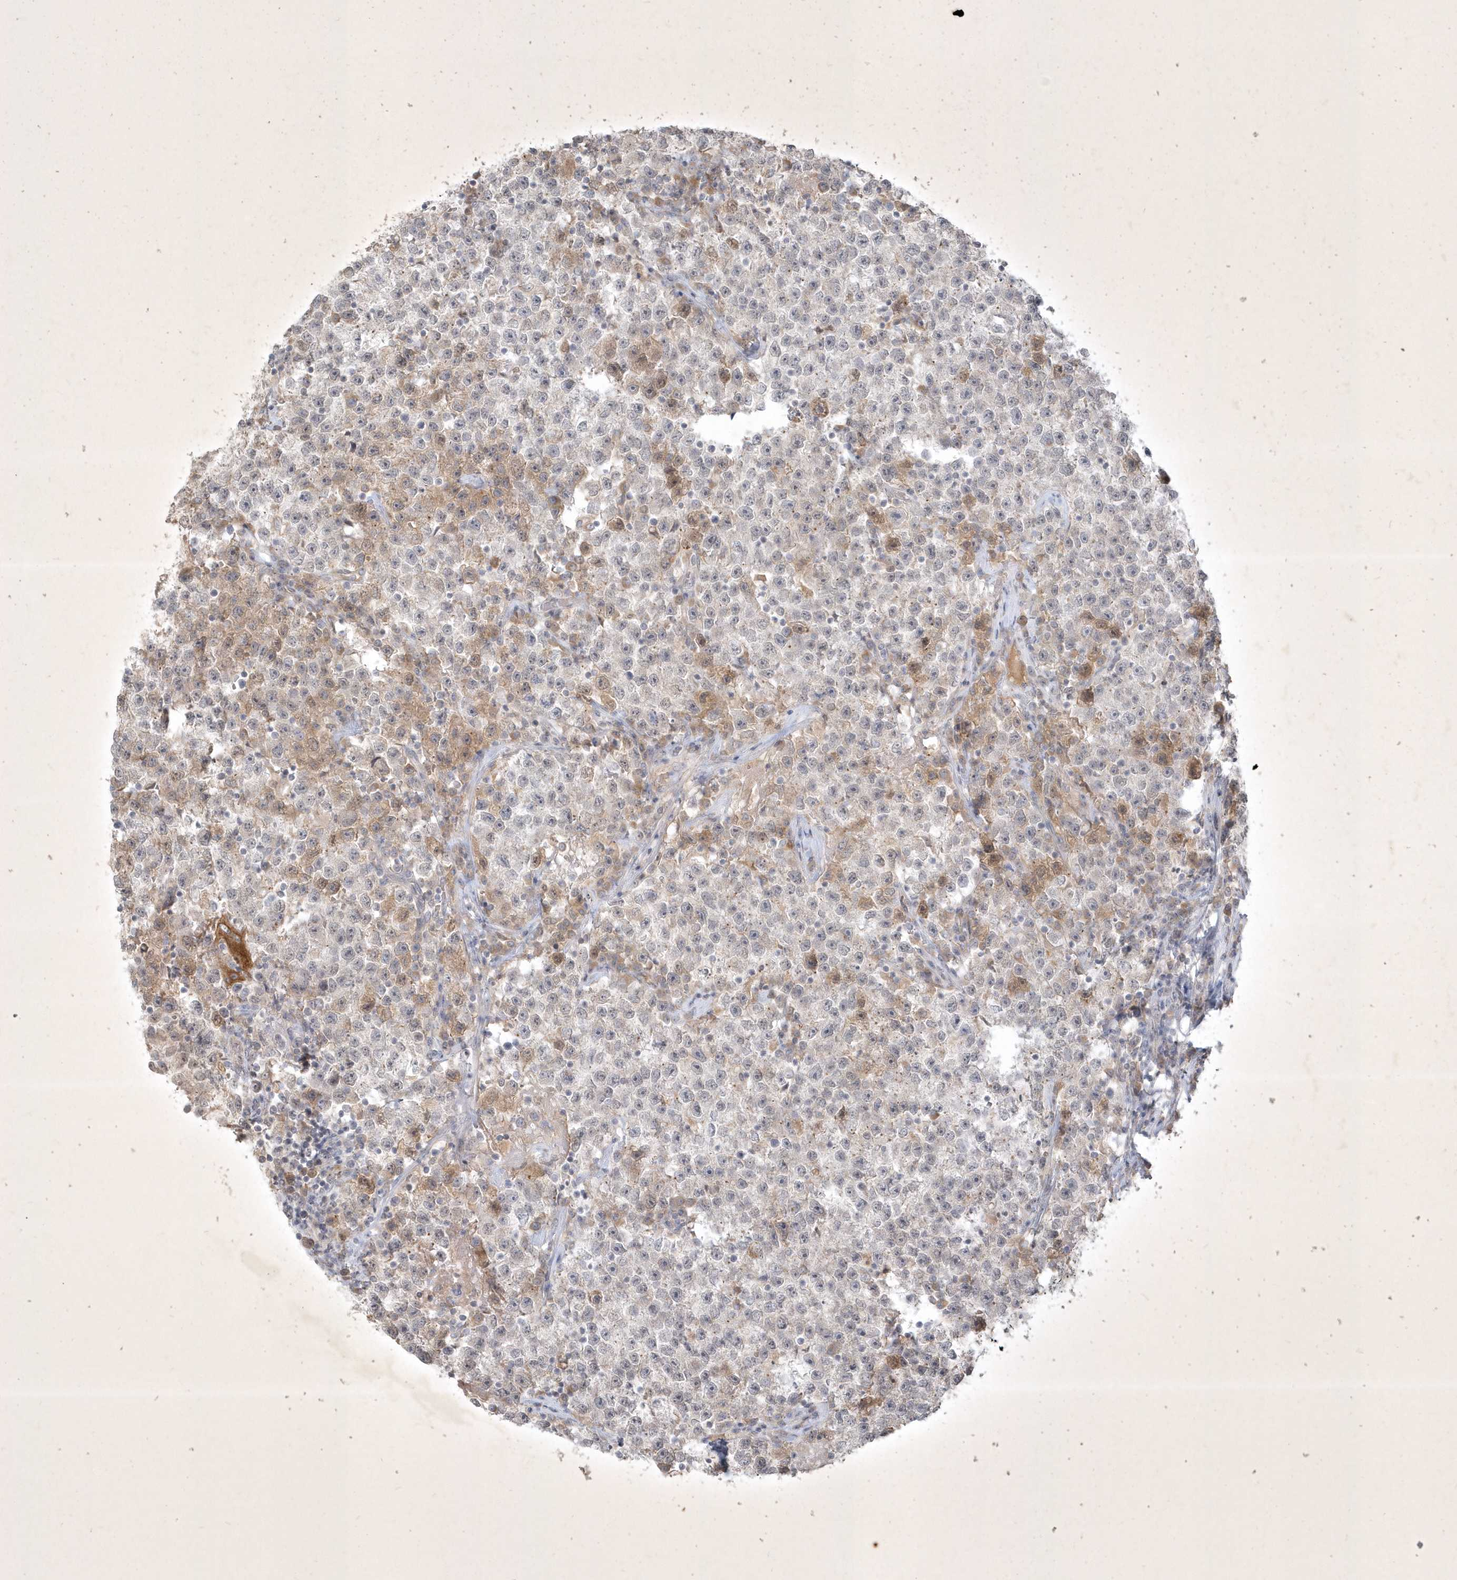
{"staining": {"intensity": "negative", "quantity": "none", "location": "none"}, "tissue": "testis cancer", "cell_type": "Tumor cells", "image_type": "cancer", "snomed": [{"axis": "morphology", "description": "Seminoma, NOS"}, {"axis": "topography", "description": "Testis"}], "caption": "Immunohistochemical staining of testis seminoma reveals no significant staining in tumor cells.", "gene": "BOD1", "patient": {"sex": "male", "age": 22}}